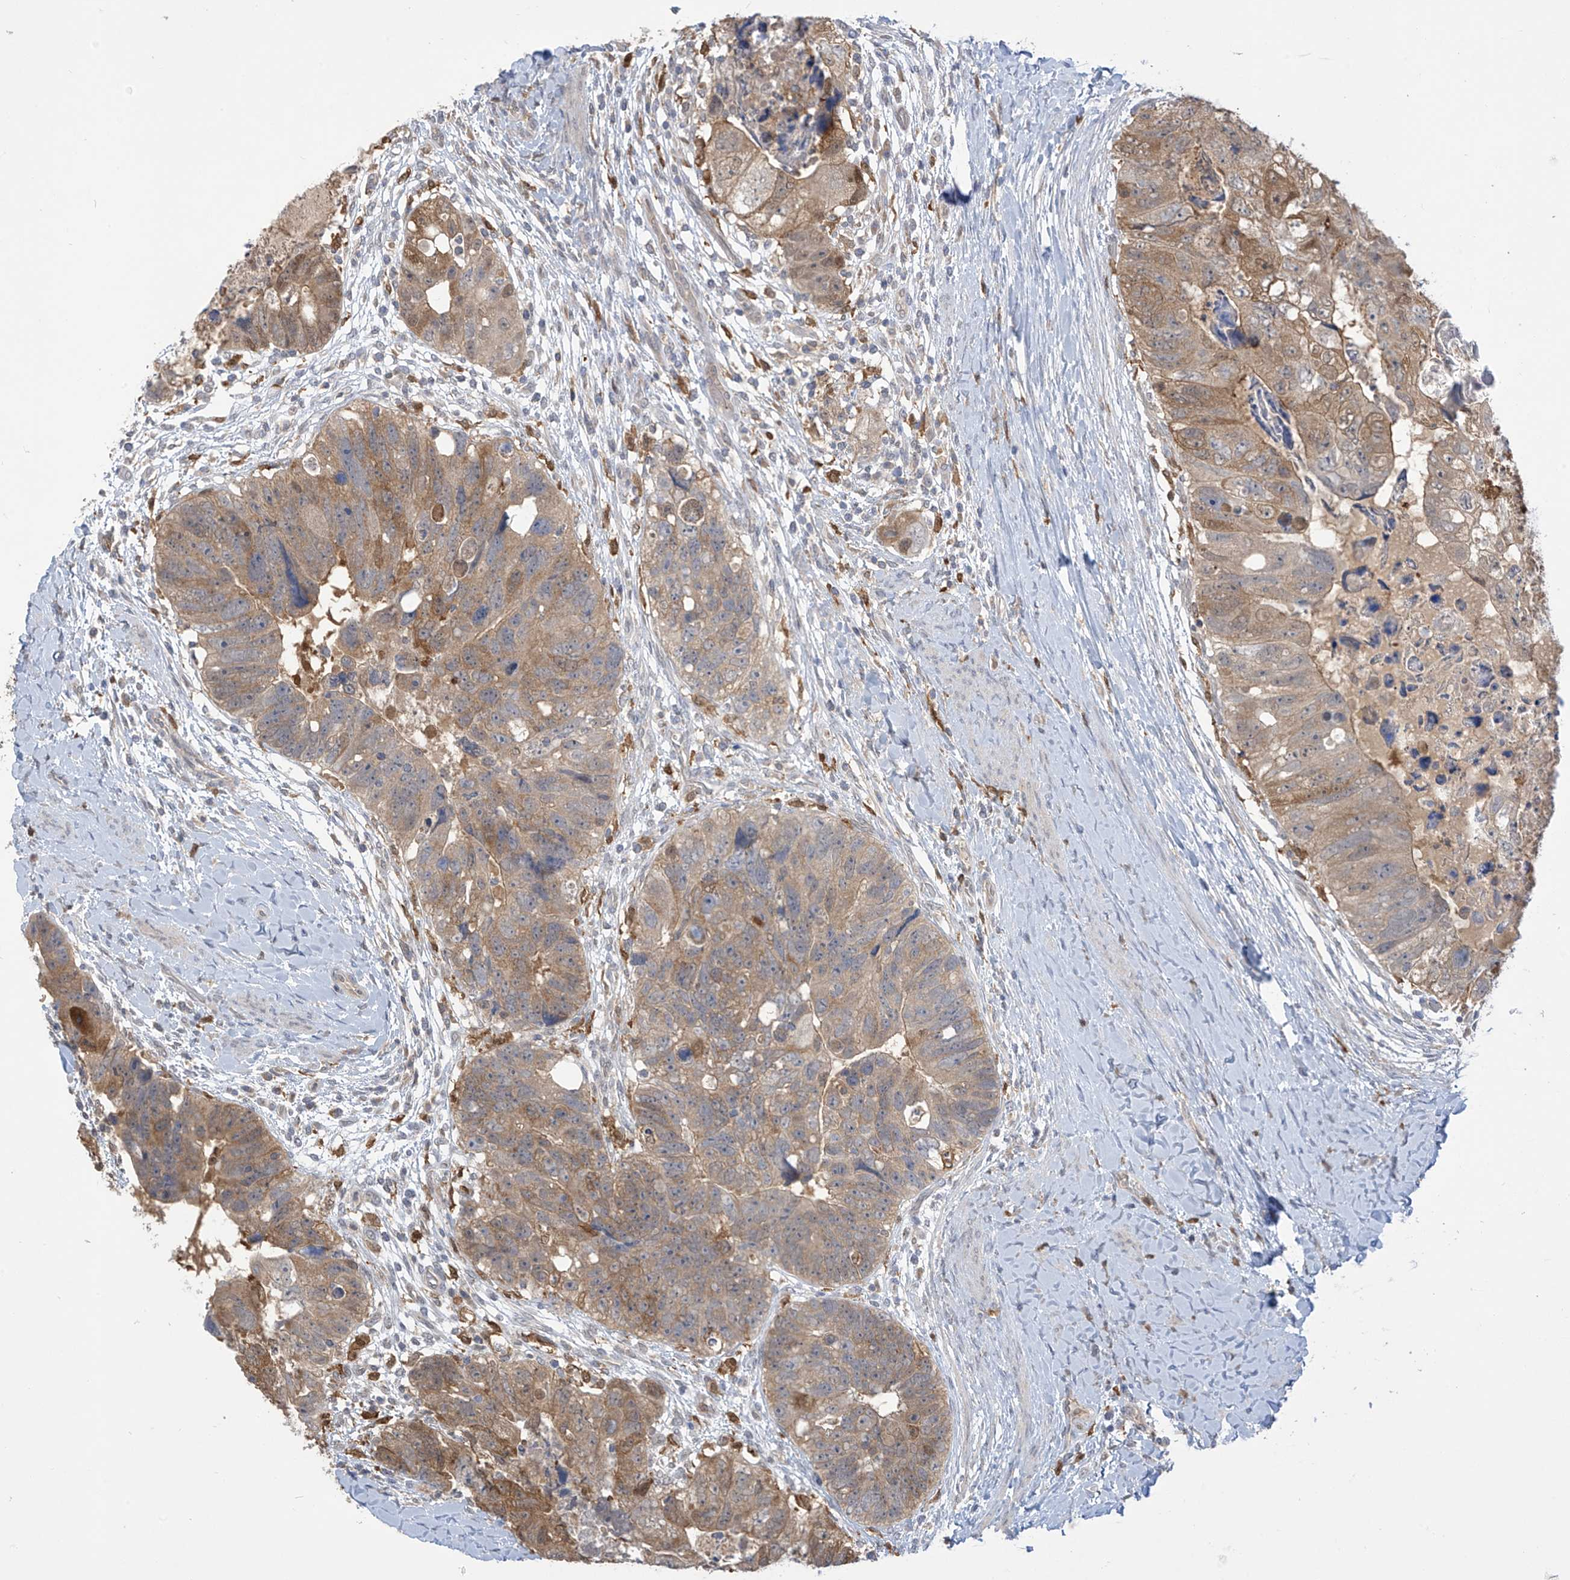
{"staining": {"intensity": "moderate", "quantity": ">75%", "location": "cytoplasmic/membranous"}, "tissue": "colorectal cancer", "cell_type": "Tumor cells", "image_type": "cancer", "snomed": [{"axis": "morphology", "description": "Adenocarcinoma, NOS"}, {"axis": "topography", "description": "Rectum"}], "caption": "An immunohistochemistry photomicrograph of neoplastic tissue is shown. Protein staining in brown shows moderate cytoplasmic/membranous positivity in adenocarcinoma (colorectal) within tumor cells. The staining was performed using DAB (3,3'-diaminobenzidine) to visualize the protein expression in brown, while the nuclei were stained in blue with hematoxylin (Magnification: 20x).", "gene": "IDH1", "patient": {"sex": "male", "age": 59}}